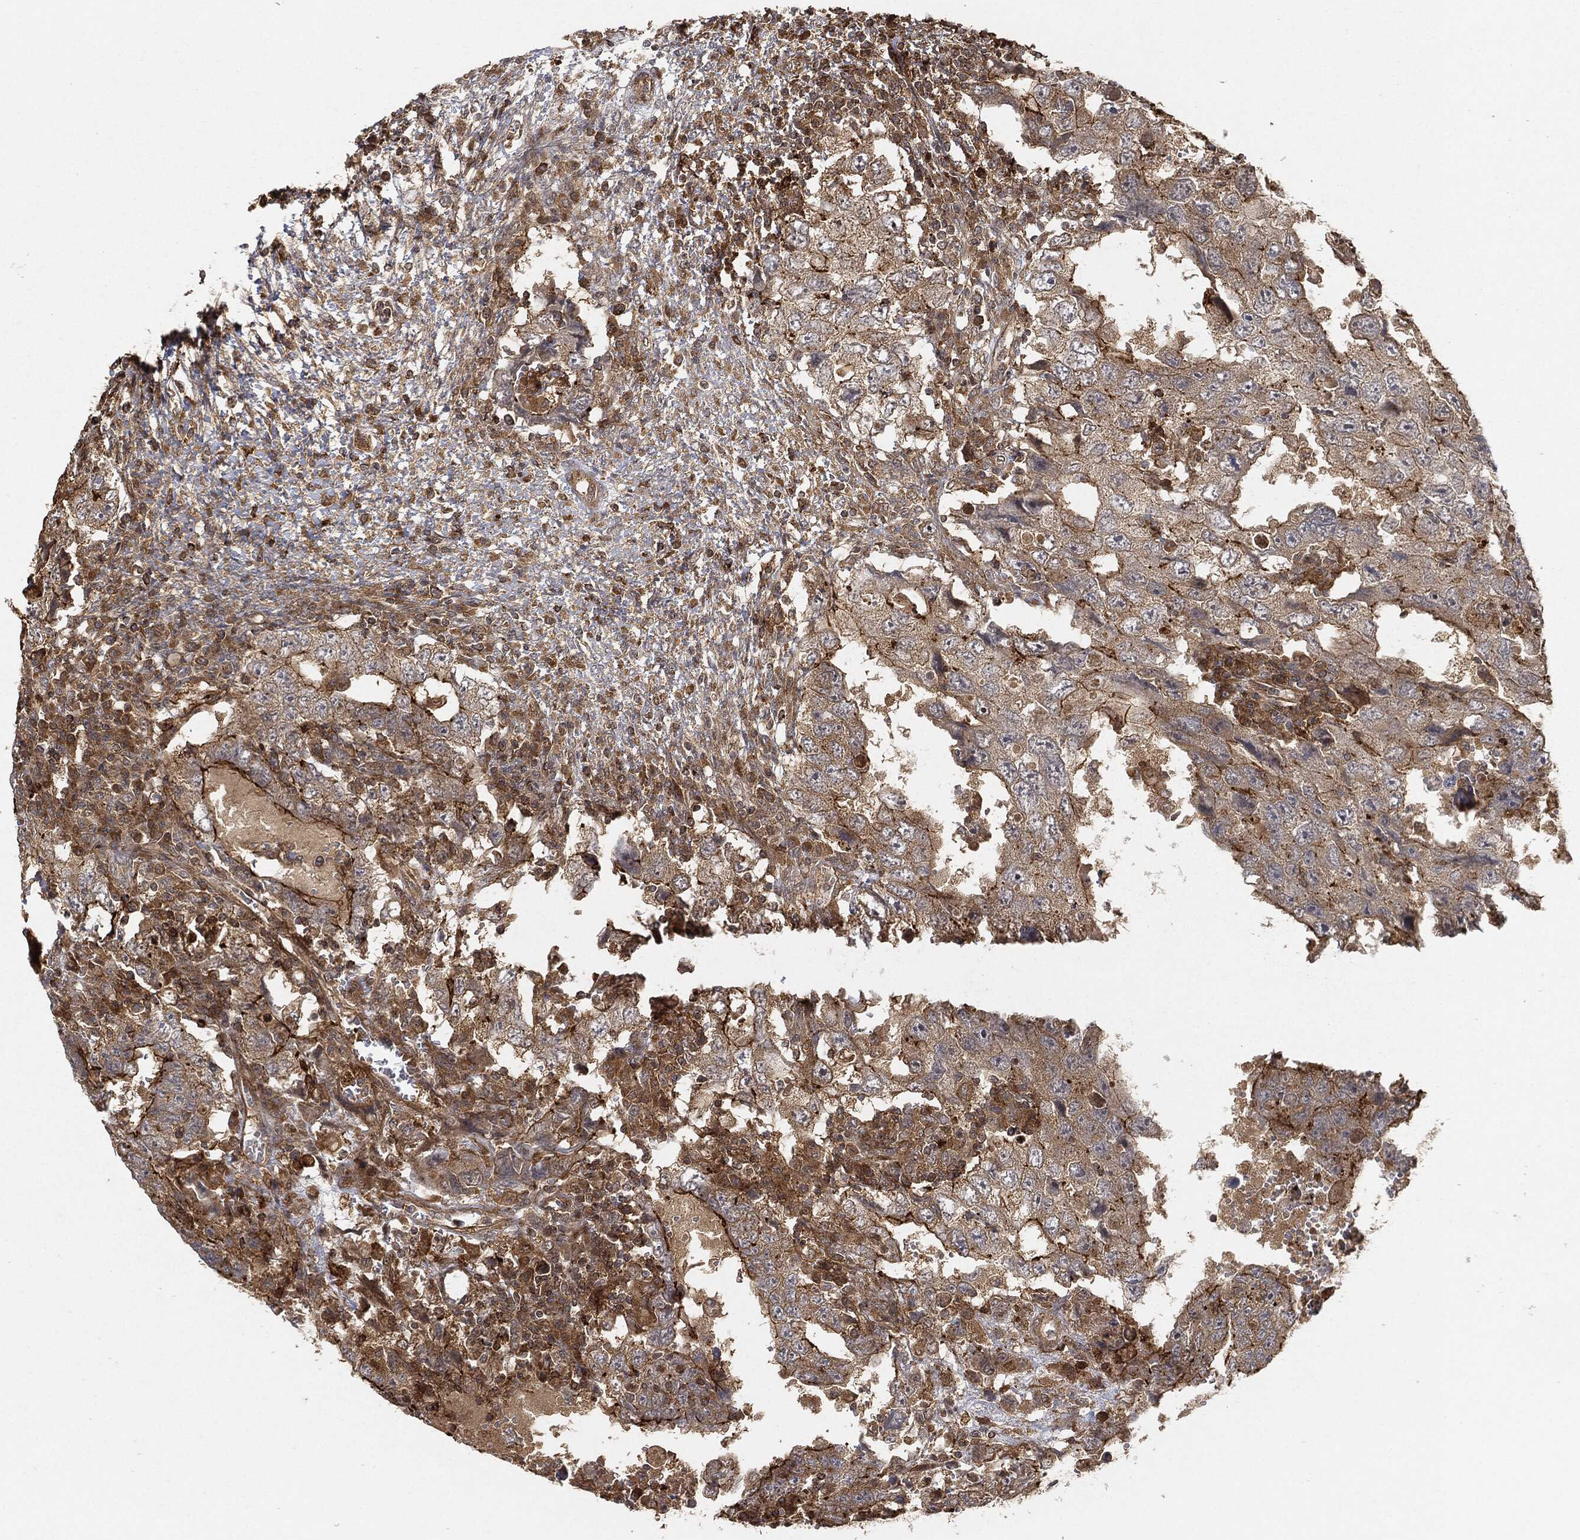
{"staining": {"intensity": "strong", "quantity": "25%-75%", "location": "cytoplasmic/membranous"}, "tissue": "testis cancer", "cell_type": "Tumor cells", "image_type": "cancer", "snomed": [{"axis": "morphology", "description": "Carcinoma, Embryonal, NOS"}, {"axis": "topography", "description": "Testis"}], "caption": "Immunohistochemical staining of testis cancer (embryonal carcinoma) displays strong cytoplasmic/membranous protein expression in about 25%-75% of tumor cells.", "gene": "TPT1", "patient": {"sex": "male", "age": 26}}